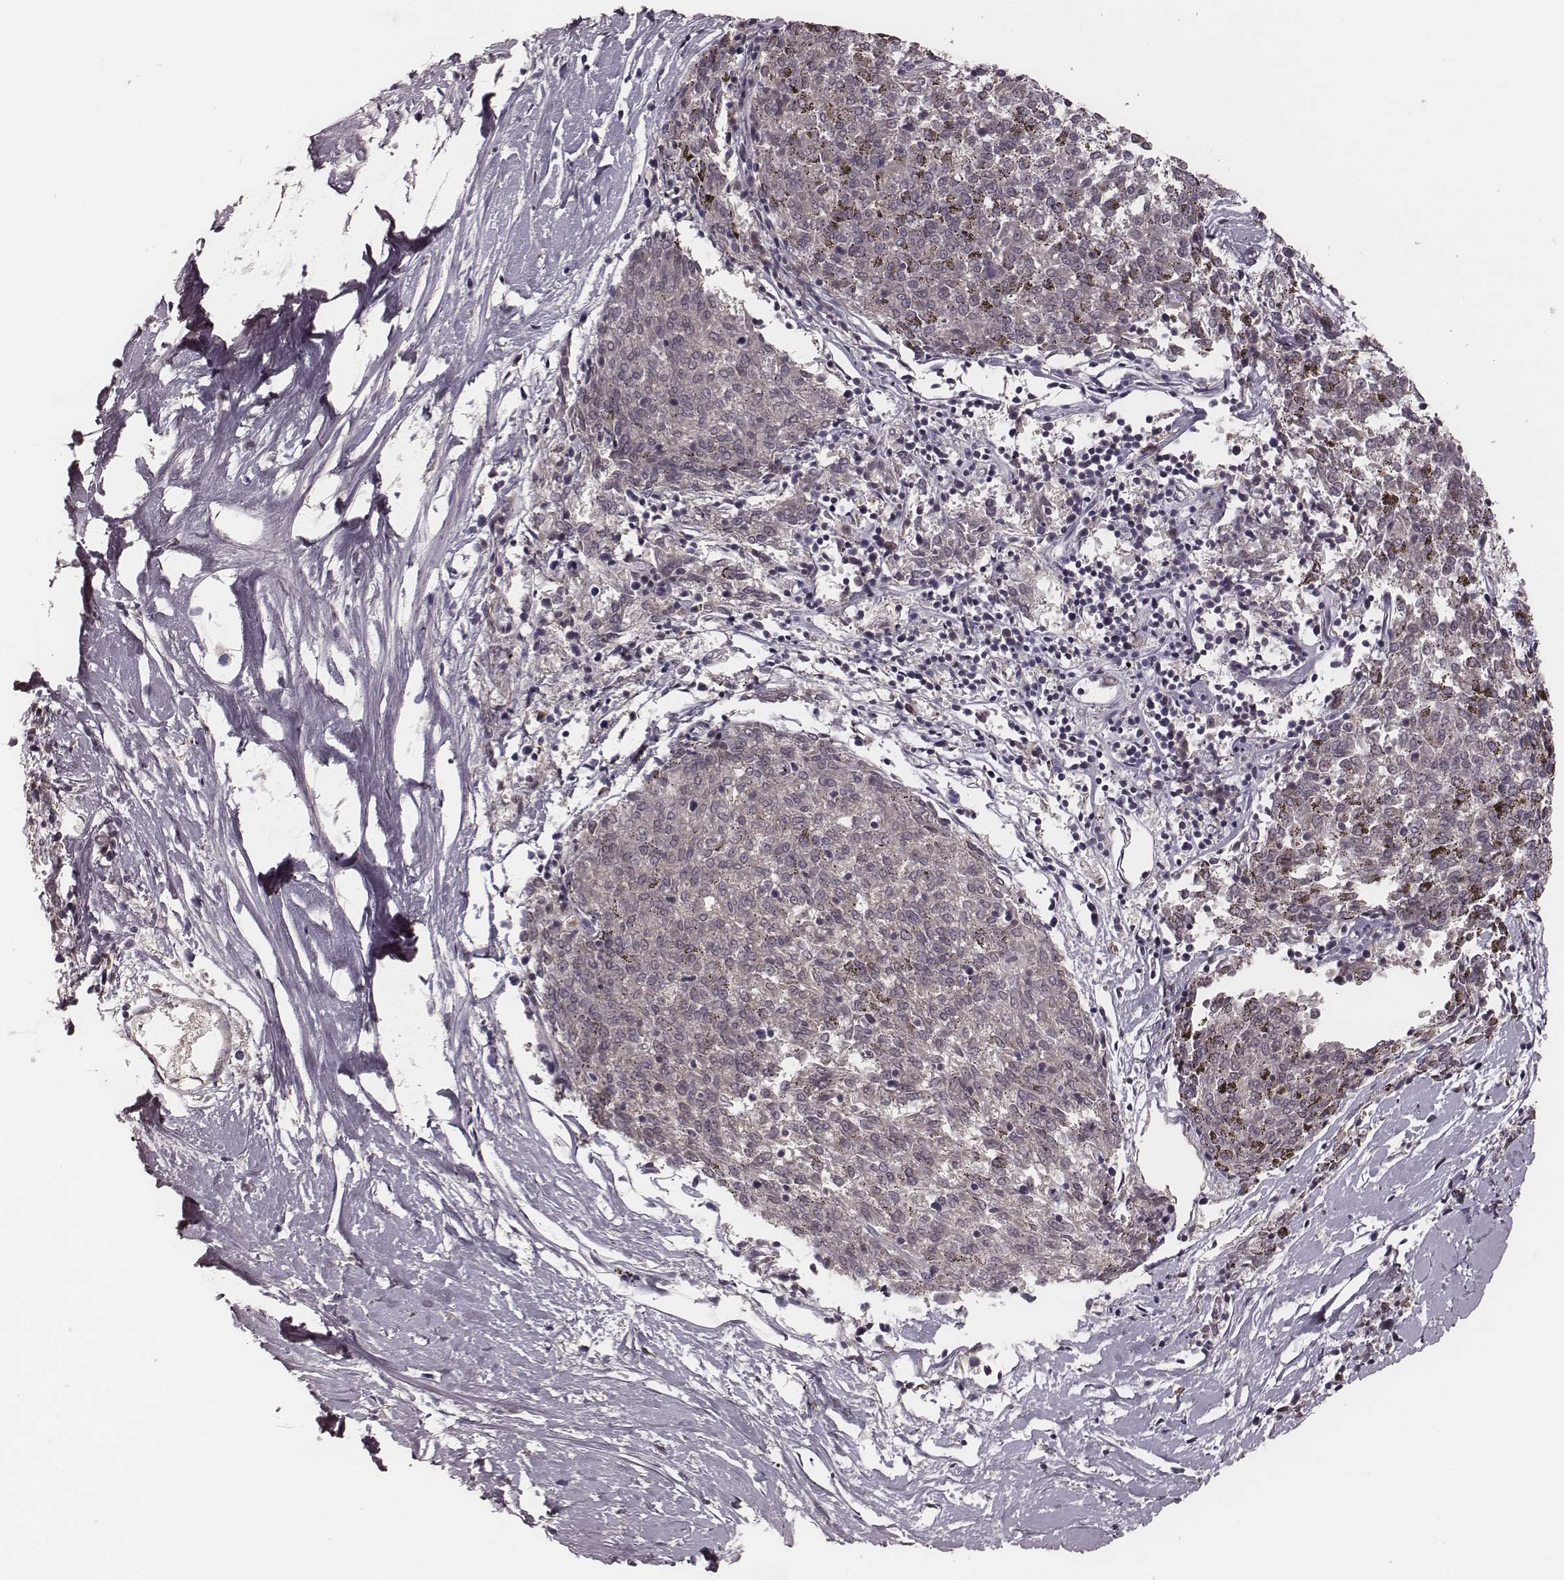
{"staining": {"intensity": "negative", "quantity": "none", "location": "none"}, "tissue": "melanoma", "cell_type": "Tumor cells", "image_type": "cancer", "snomed": [{"axis": "morphology", "description": "Malignant melanoma, NOS"}, {"axis": "topography", "description": "Skin"}], "caption": "Tumor cells show no significant staining in malignant melanoma.", "gene": "P2RX5", "patient": {"sex": "female", "age": 72}}